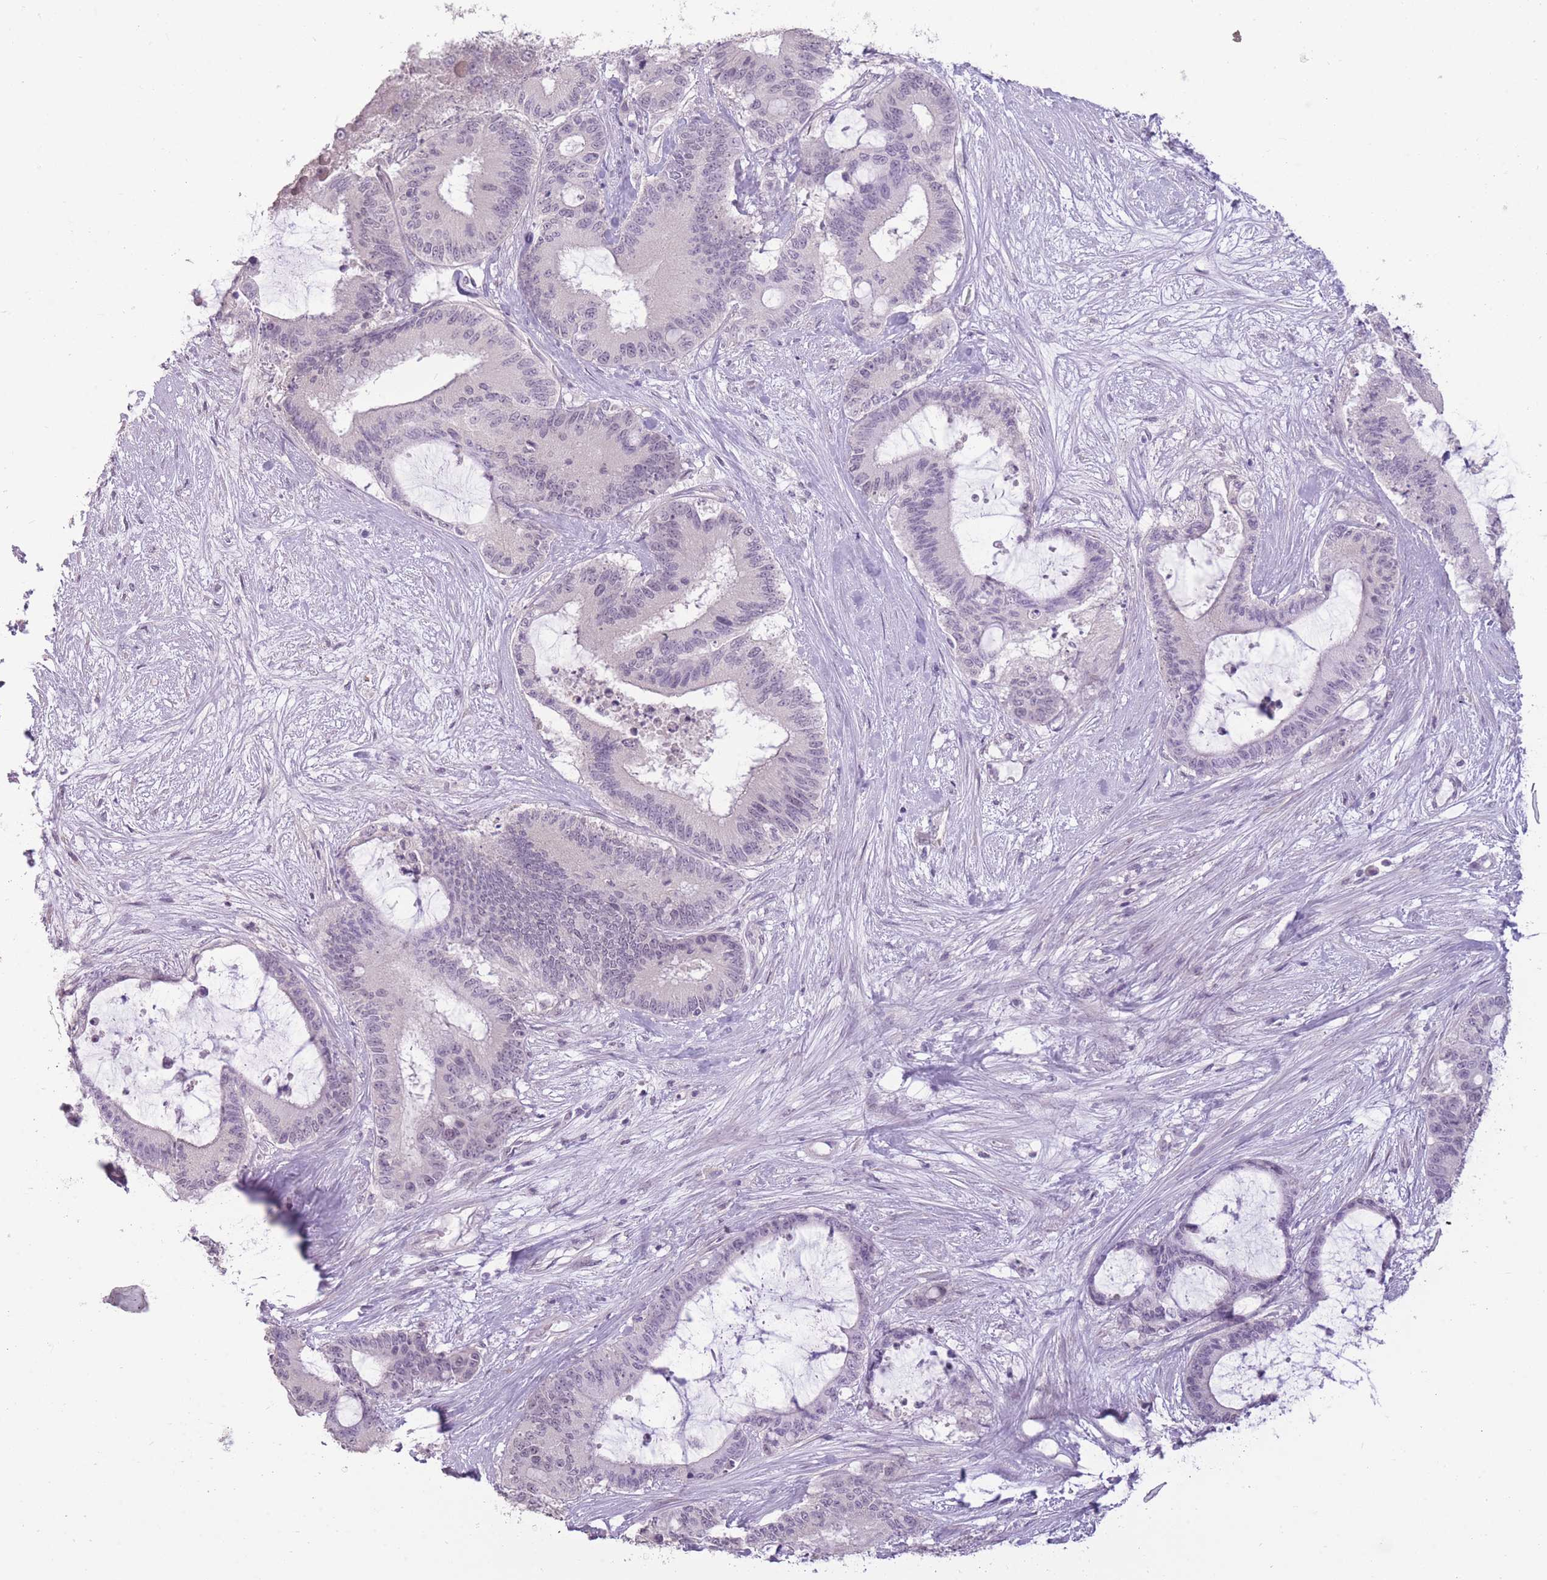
{"staining": {"intensity": "negative", "quantity": "none", "location": "none"}, "tissue": "liver cancer", "cell_type": "Tumor cells", "image_type": "cancer", "snomed": [{"axis": "morphology", "description": "Normal tissue, NOS"}, {"axis": "morphology", "description": "Cholangiocarcinoma"}, {"axis": "topography", "description": "Liver"}, {"axis": "topography", "description": "Peripheral nerve tissue"}], "caption": "Tumor cells show no significant protein staining in cholangiocarcinoma (liver).", "gene": "ZBTB24", "patient": {"sex": "female", "age": 73}}